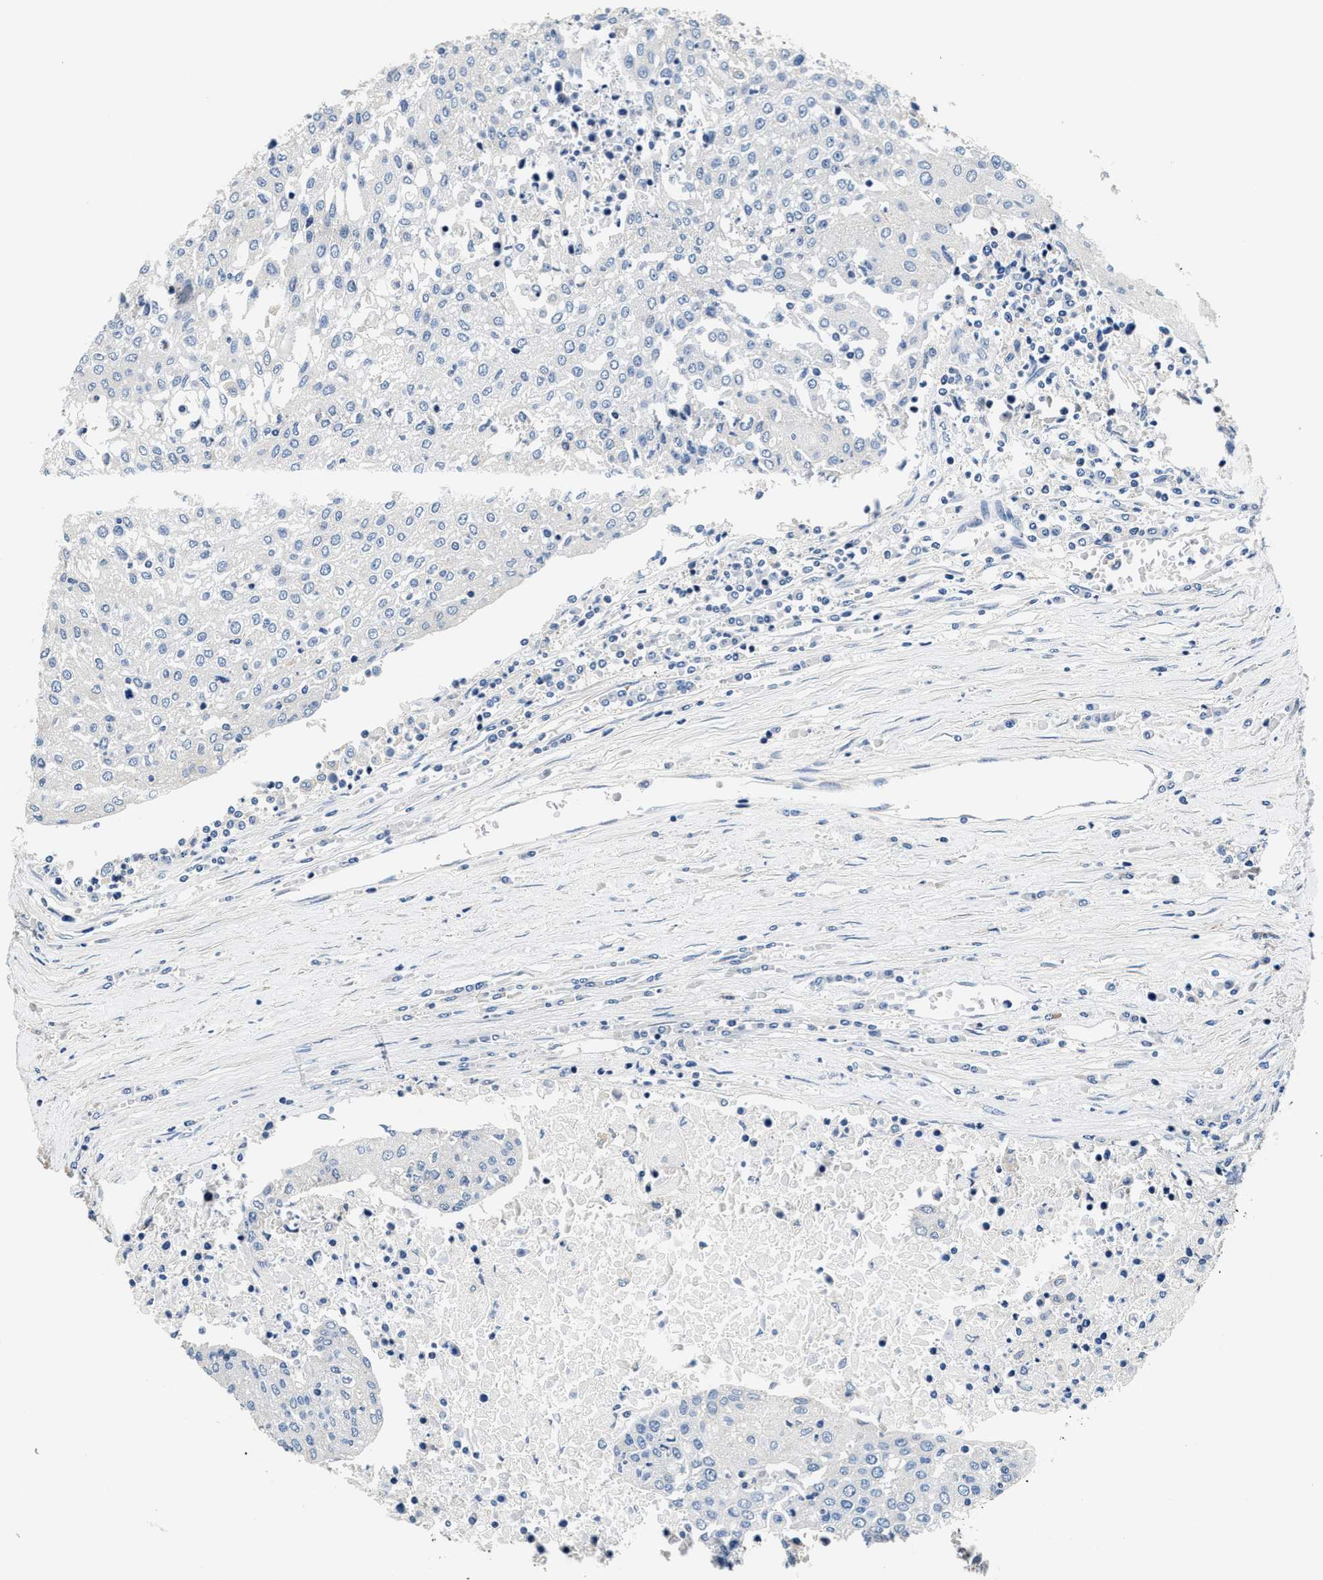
{"staining": {"intensity": "negative", "quantity": "none", "location": "none"}, "tissue": "urothelial cancer", "cell_type": "Tumor cells", "image_type": "cancer", "snomed": [{"axis": "morphology", "description": "Urothelial carcinoma, High grade"}, {"axis": "topography", "description": "Urinary bladder"}], "caption": "Immunohistochemical staining of human high-grade urothelial carcinoma shows no significant staining in tumor cells.", "gene": "ANKIB1", "patient": {"sex": "female", "age": 85}}